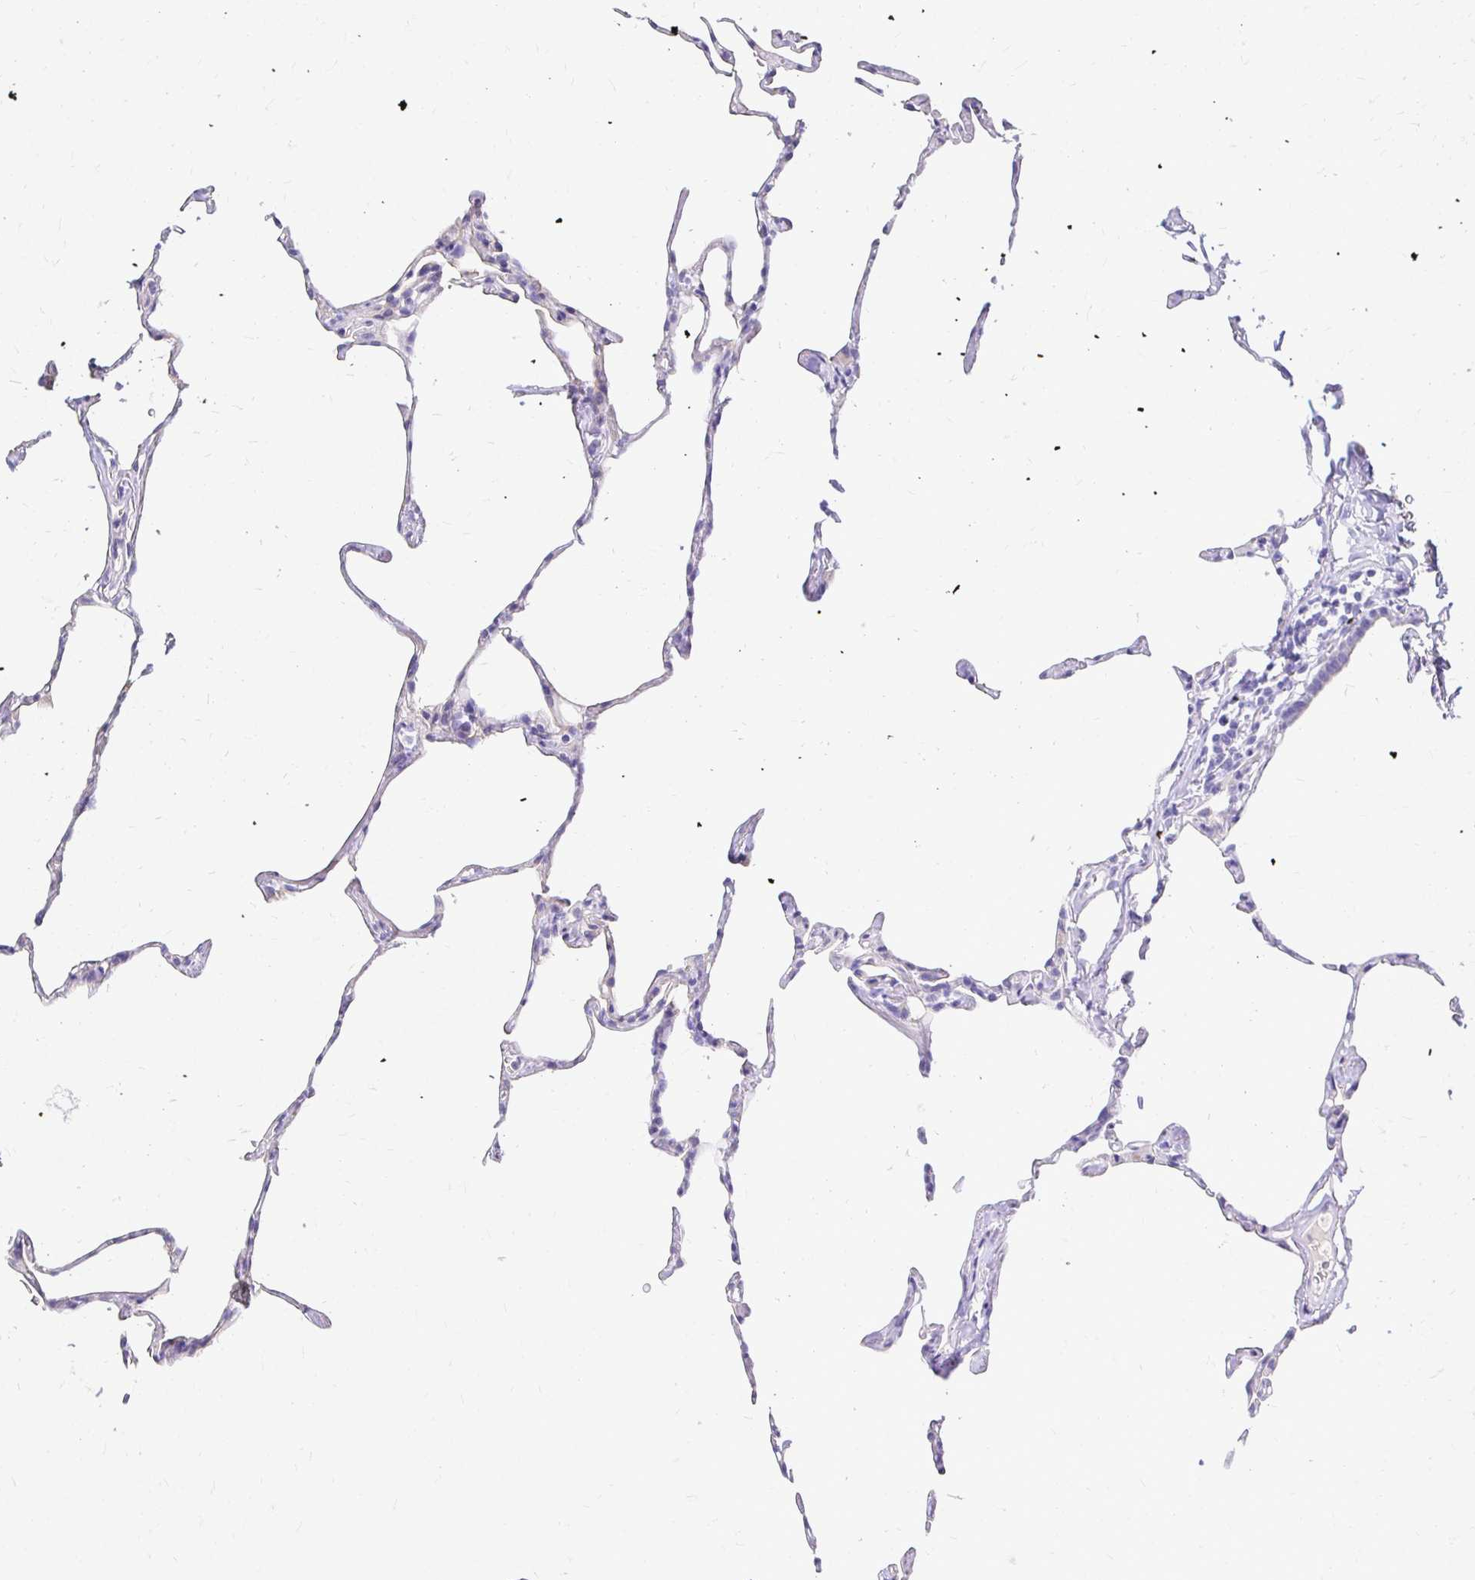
{"staining": {"intensity": "negative", "quantity": "none", "location": "none"}, "tissue": "lung", "cell_type": "Alveolar cells", "image_type": "normal", "snomed": [{"axis": "morphology", "description": "Normal tissue, NOS"}, {"axis": "topography", "description": "Lung"}], "caption": "Protein analysis of normal lung demonstrates no significant positivity in alveolar cells.", "gene": "TAF1D", "patient": {"sex": "male", "age": 65}}